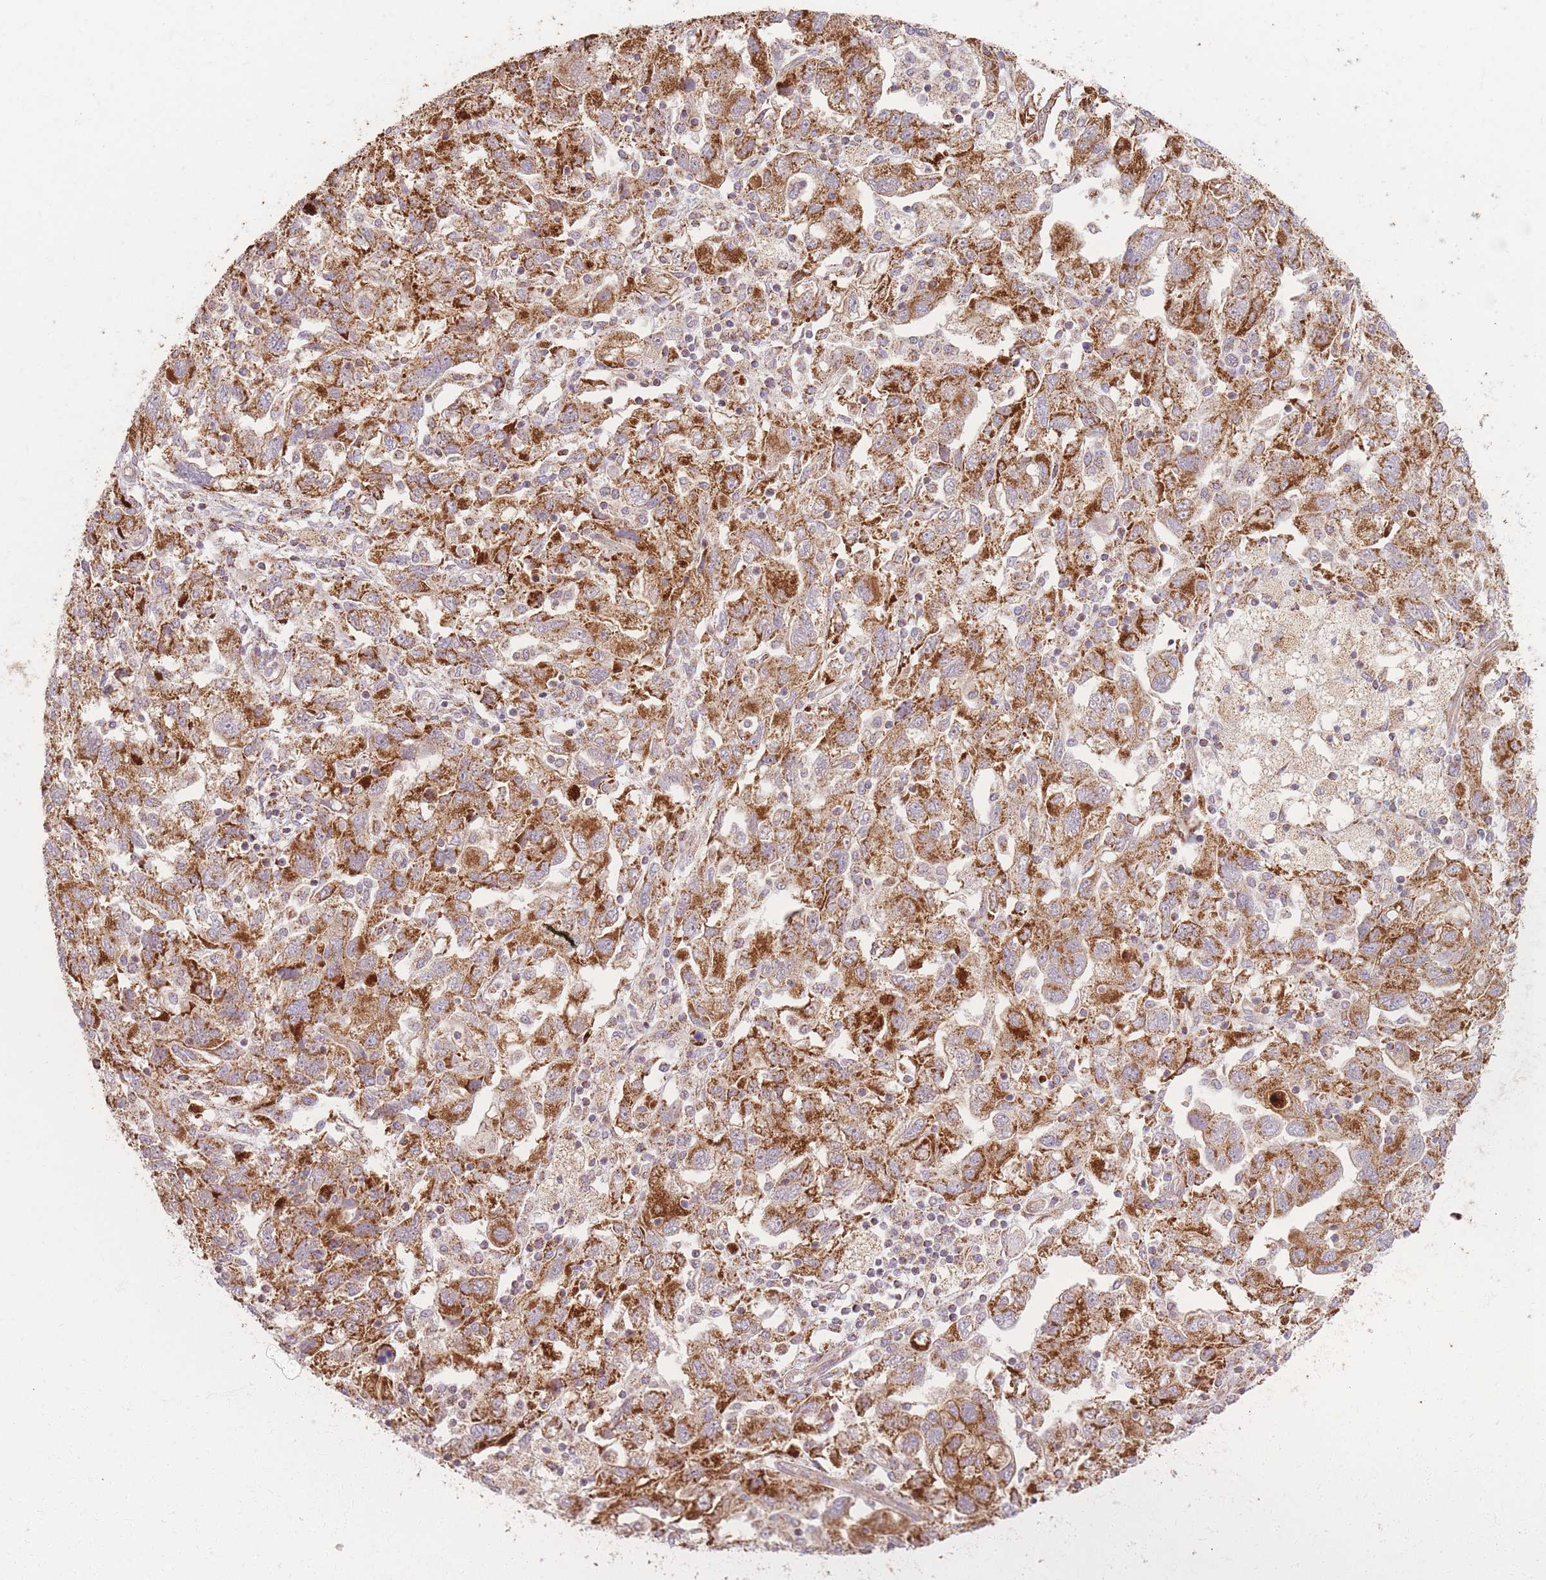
{"staining": {"intensity": "moderate", "quantity": ">75%", "location": "cytoplasmic/membranous"}, "tissue": "ovarian cancer", "cell_type": "Tumor cells", "image_type": "cancer", "snomed": [{"axis": "morphology", "description": "Carcinoma, NOS"}, {"axis": "morphology", "description": "Cystadenocarcinoma, serous, NOS"}, {"axis": "topography", "description": "Ovary"}], "caption": "This image shows ovarian carcinoma stained with IHC to label a protein in brown. The cytoplasmic/membranous of tumor cells show moderate positivity for the protein. Nuclei are counter-stained blue.", "gene": "ESRP2", "patient": {"sex": "female", "age": 69}}